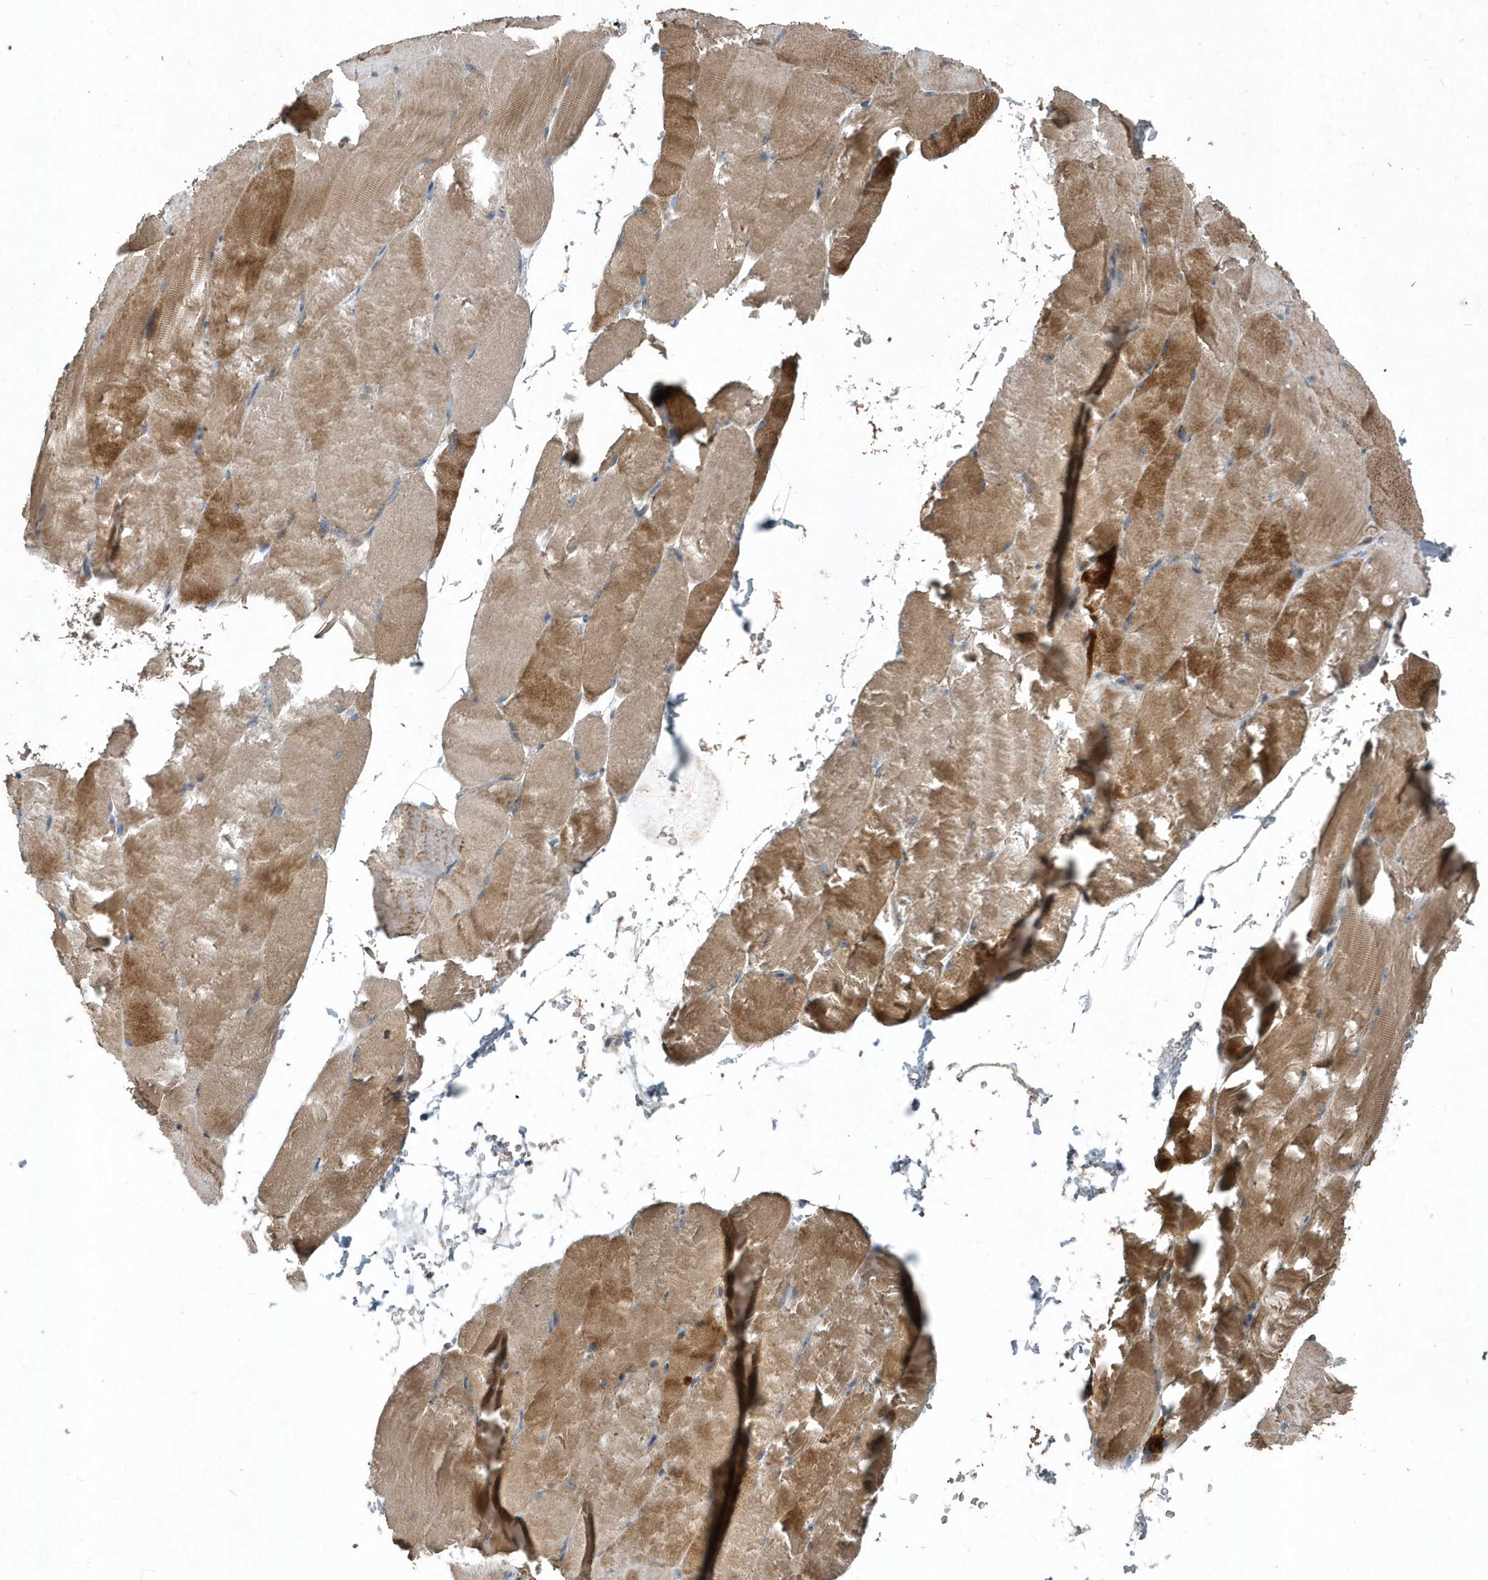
{"staining": {"intensity": "moderate", "quantity": ">75%", "location": "cytoplasmic/membranous"}, "tissue": "skeletal muscle", "cell_type": "Myocytes", "image_type": "normal", "snomed": [{"axis": "morphology", "description": "Normal tissue, NOS"}, {"axis": "topography", "description": "Skeletal muscle"}, {"axis": "topography", "description": "Parathyroid gland"}], "caption": "Immunohistochemical staining of benign human skeletal muscle demonstrates moderate cytoplasmic/membranous protein staining in approximately >75% of myocytes.", "gene": "SCFD2", "patient": {"sex": "female", "age": 37}}